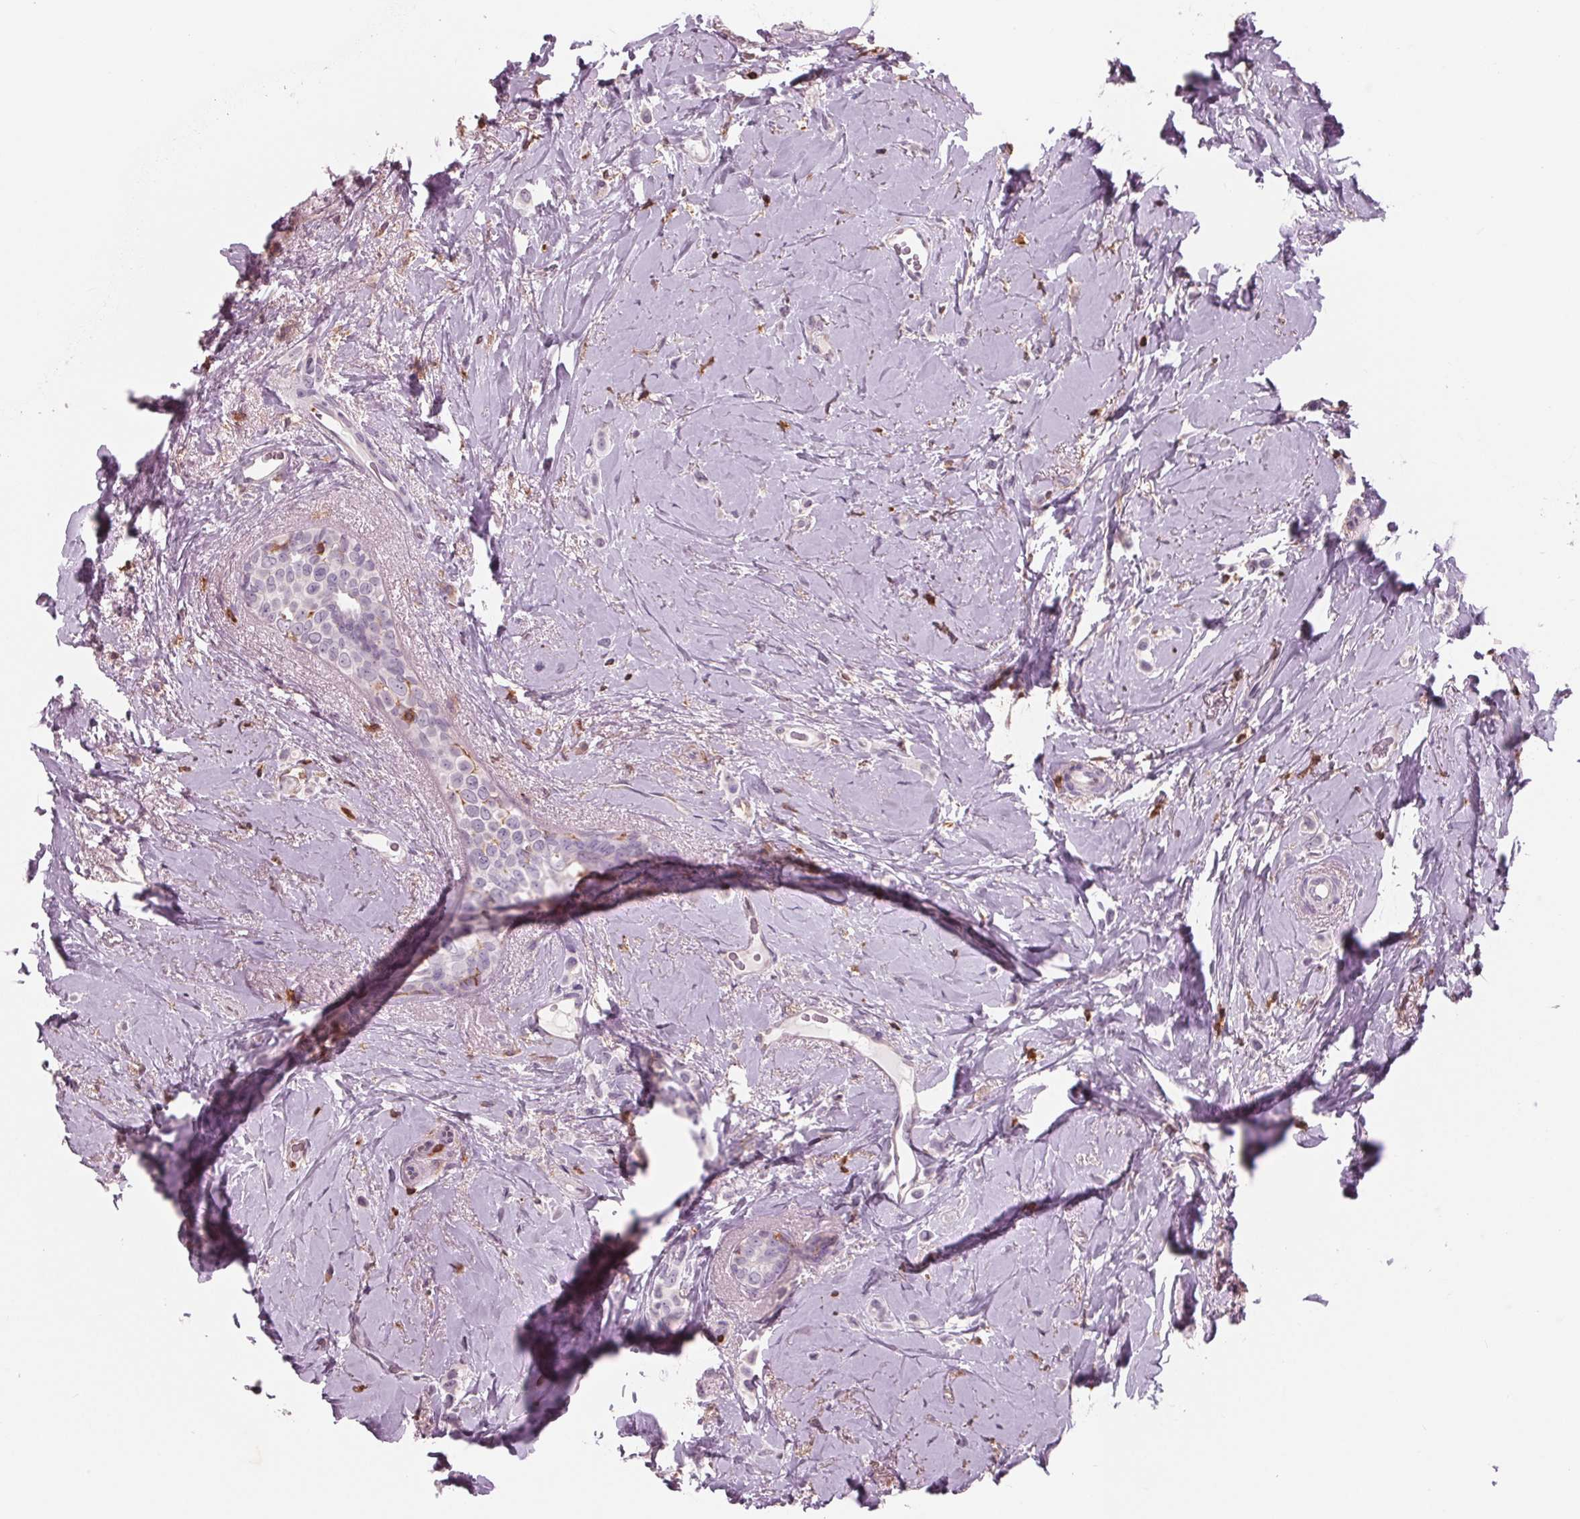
{"staining": {"intensity": "negative", "quantity": "none", "location": "none"}, "tissue": "breast cancer", "cell_type": "Tumor cells", "image_type": "cancer", "snomed": [{"axis": "morphology", "description": "Lobular carcinoma"}, {"axis": "topography", "description": "Breast"}], "caption": "This micrograph is of breast cancer (lobular carcinoma) stained with IHC to label a protein in brown with the nuclei are counter-stained blue. There is no expression in tumor cells.", "gene": "ARHGAP25", "patient": {"sex": "female", "age": 66}}